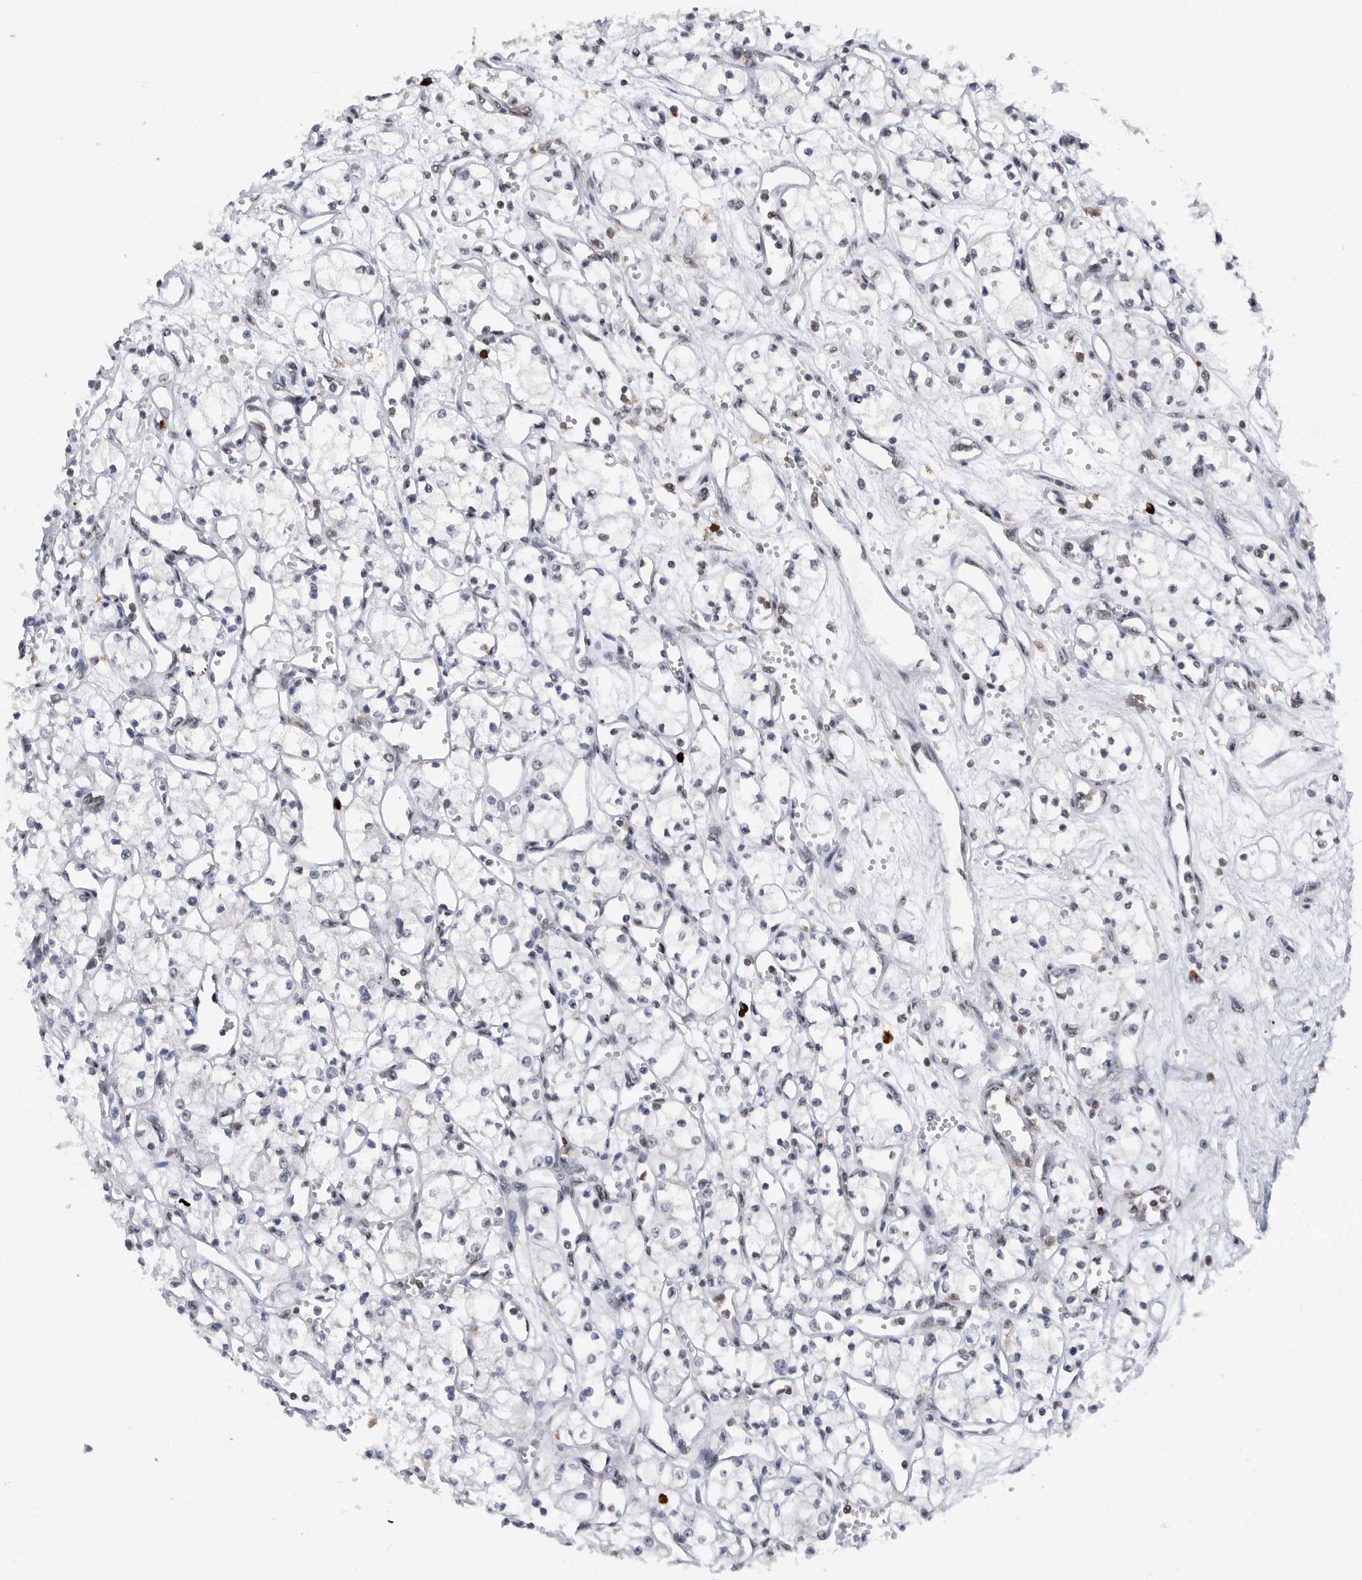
{"staining": {"intensity": "negative", "quantity": "none", "location": "none"}, "tissue": "renal cancer", "cell_type": "Tumor cells", "image_type": "cancer", "snomed": [{"axis": "morphology", "description": "Adenocarcinoma, NOS"}, {"axis": "topography", "description": "Kidney"}], "caption": "Renal cancer was stained to show a protein in brown. There is no significant positivity in tumor cells. (Stains: DAB immunohistochemistry (IHC) with hematoxylin counter stain, Microscopy: brightfield microscopy at high magnification).", "gene": "ZNF260", "patient": {"sex": "male", "age": 59}}